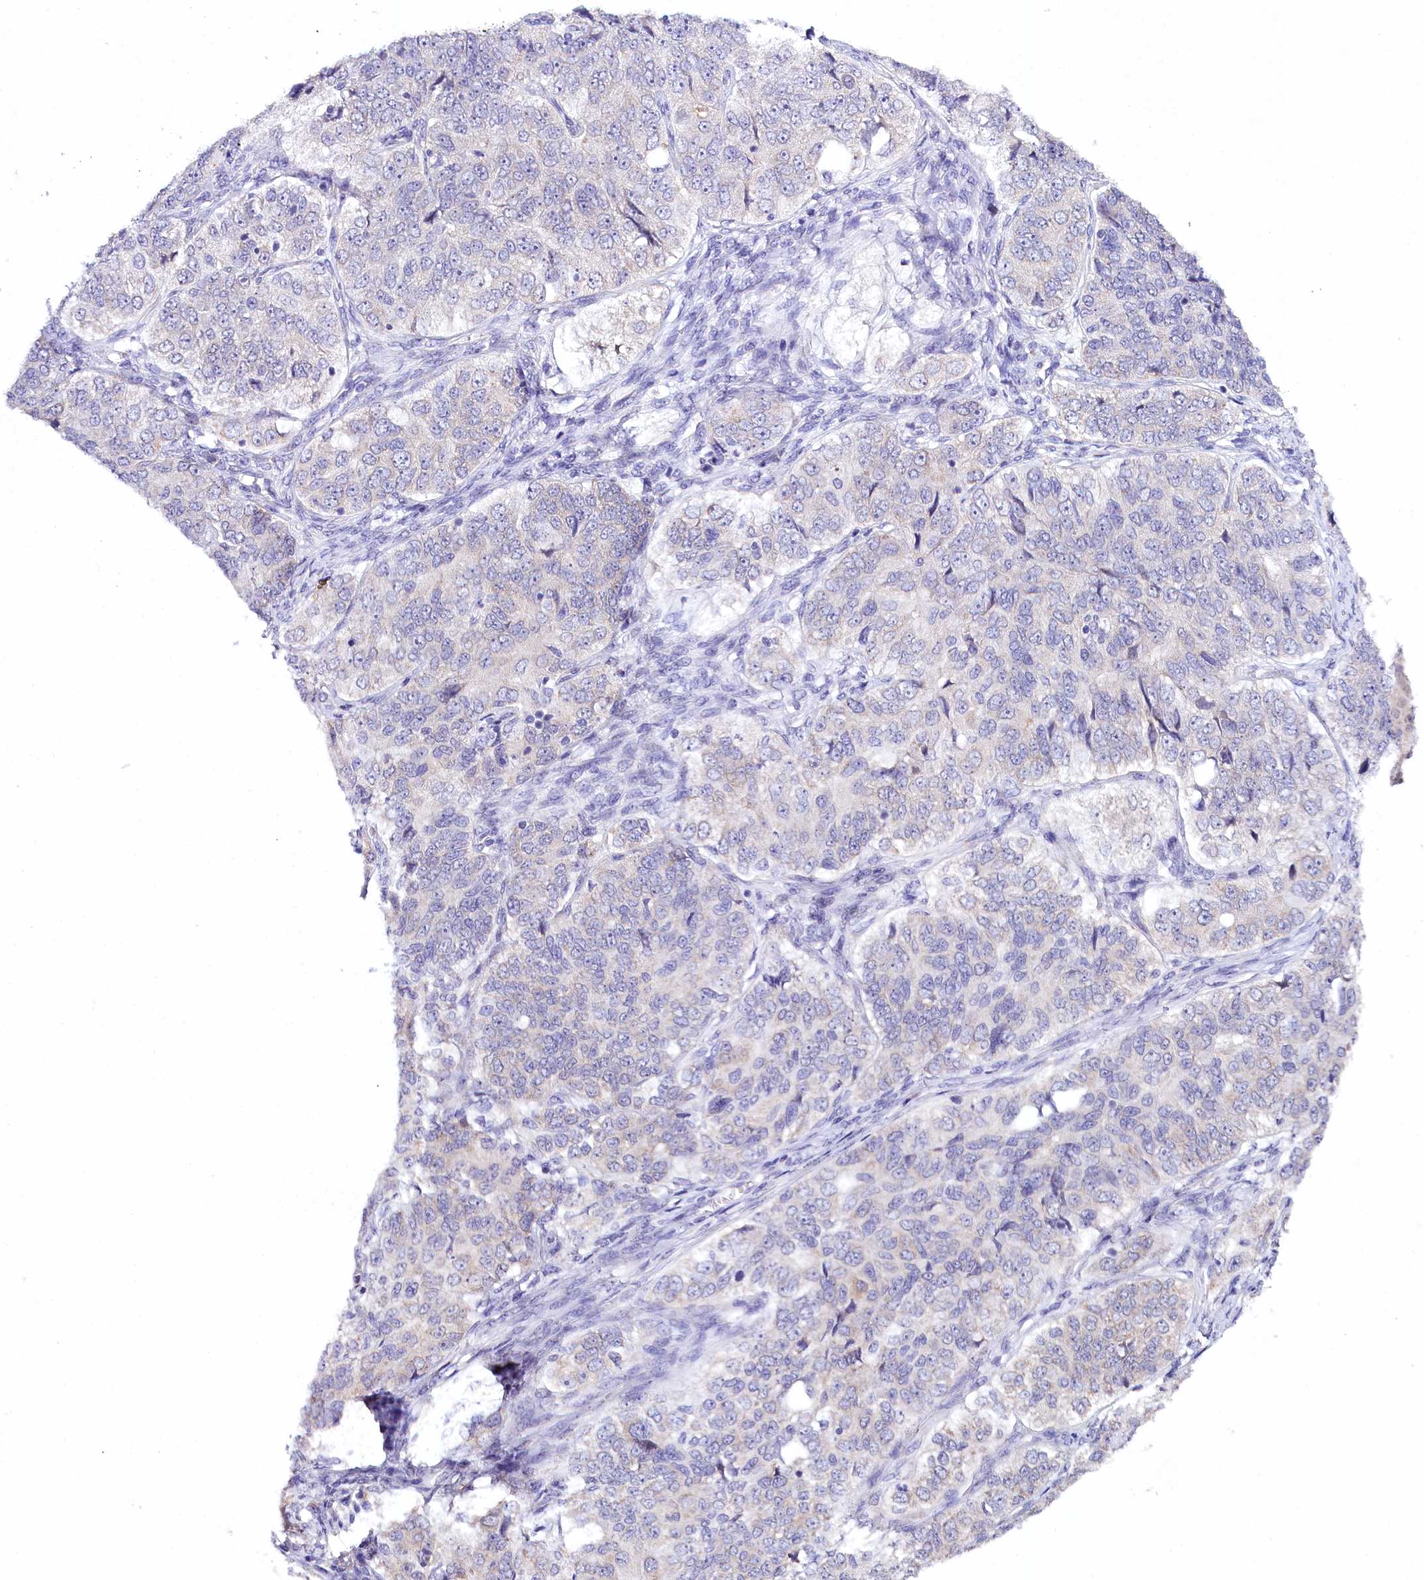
{"staining": {"intensity": "negative", "quantity": "none", "location": "none"}, "tissue": "ovarian cancer", "cell_type": "Tumor cells", "image_type": "cancer", "snomed": [{"axis": "morphology", "description": "Carcinoma, endometroid"}, {"axis": "topography", "description": "Ovary"}], "caption": "Human ovarian cancer stained for a protein using immunohistochemistry demonstrates no positivity in tumor cells.", "gene": "SPATS2", "patient": {"sex": "female", "age": 51}}